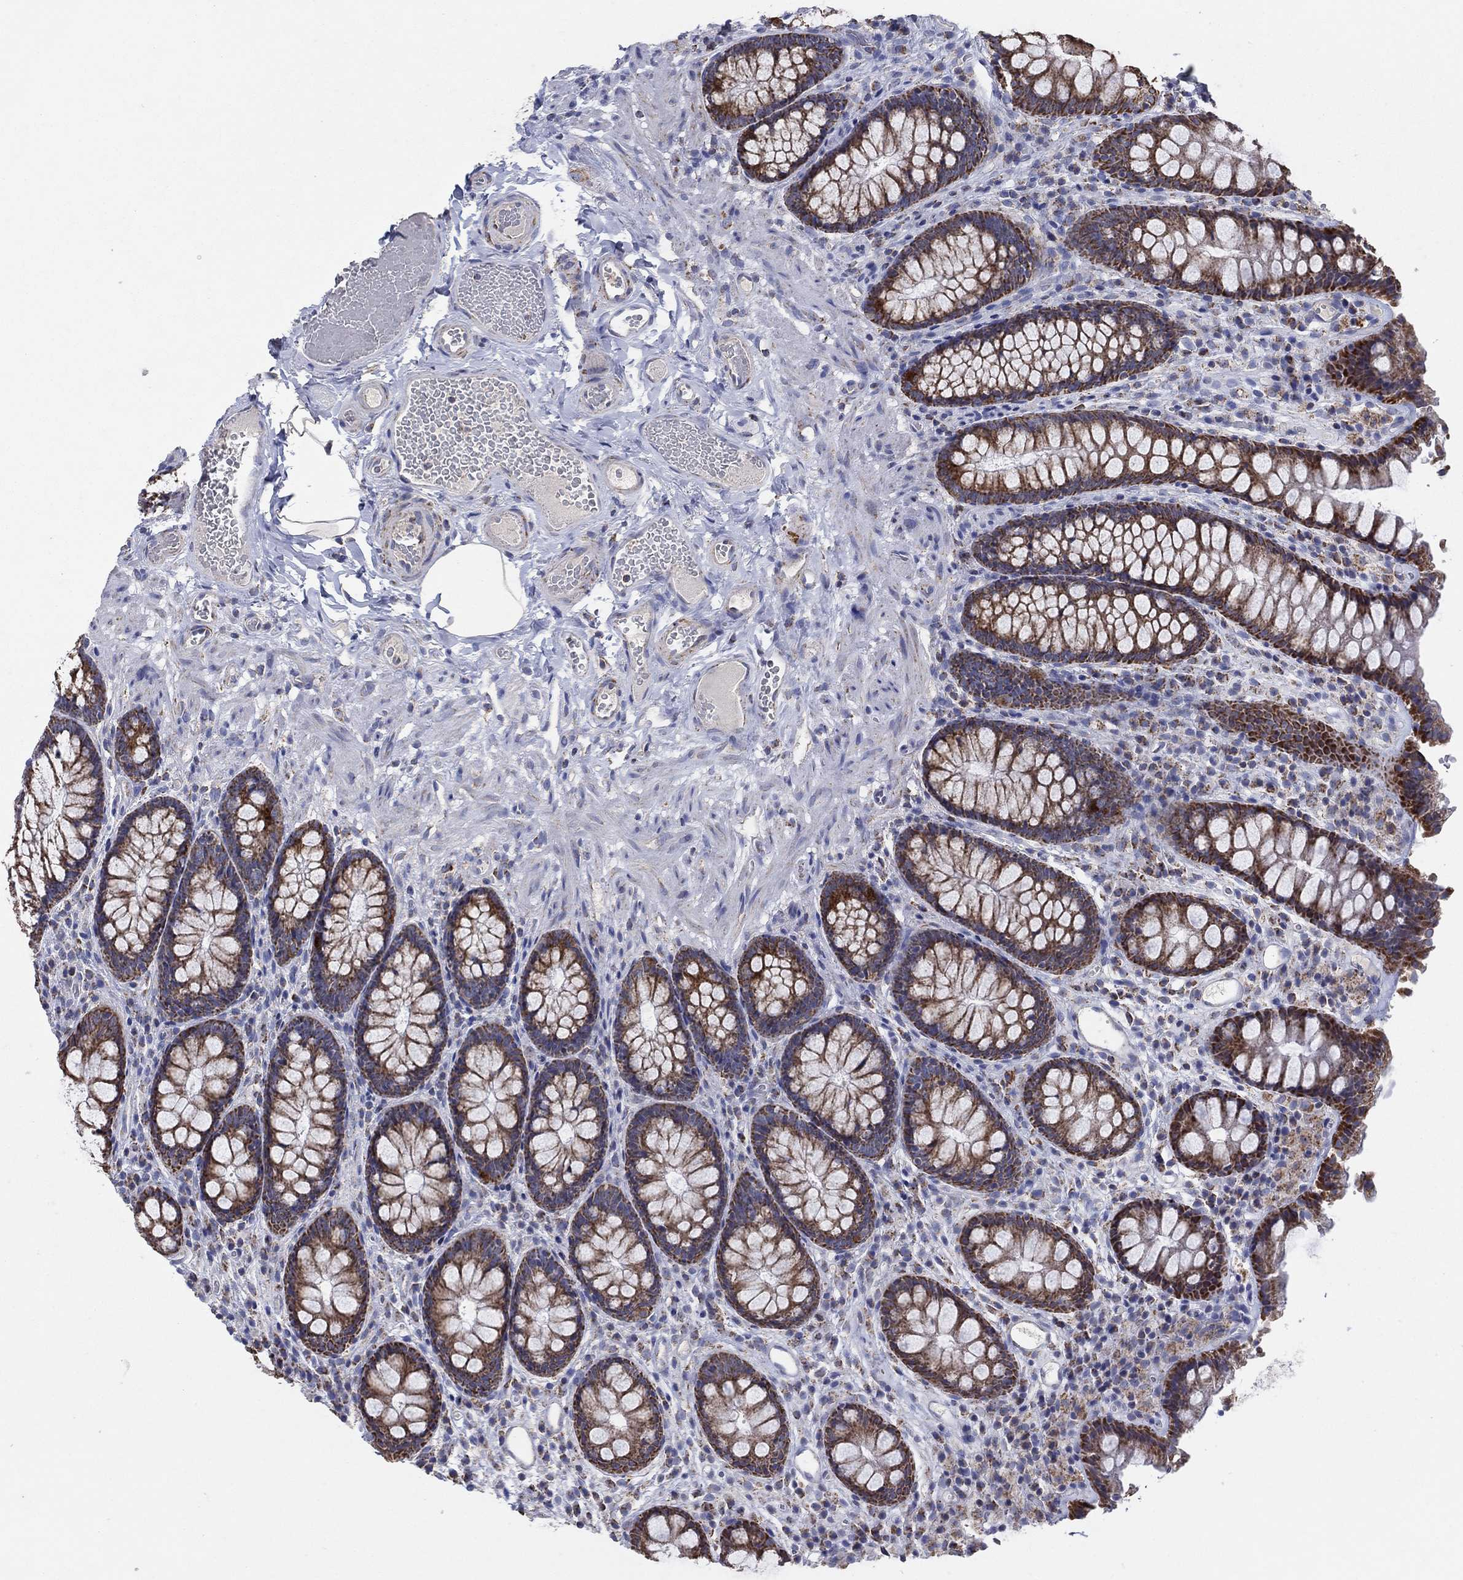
{"staining": {"intensity": "negative", "quantity": "none", "location": "none"}, "tissue": "colon", "cell_type": "Endothelial cells", "image_type": "normal", "snomed": [{"axis": "morphology", "description": "Normal tissue, NOS"}, {"axis": "topography", "description": "Colon"}], "caption": "Endothelial cells show no significant positivity in unremarkable colon.", "gene": "C9orf85", "patient": {"sex": "female", "age": 86}}